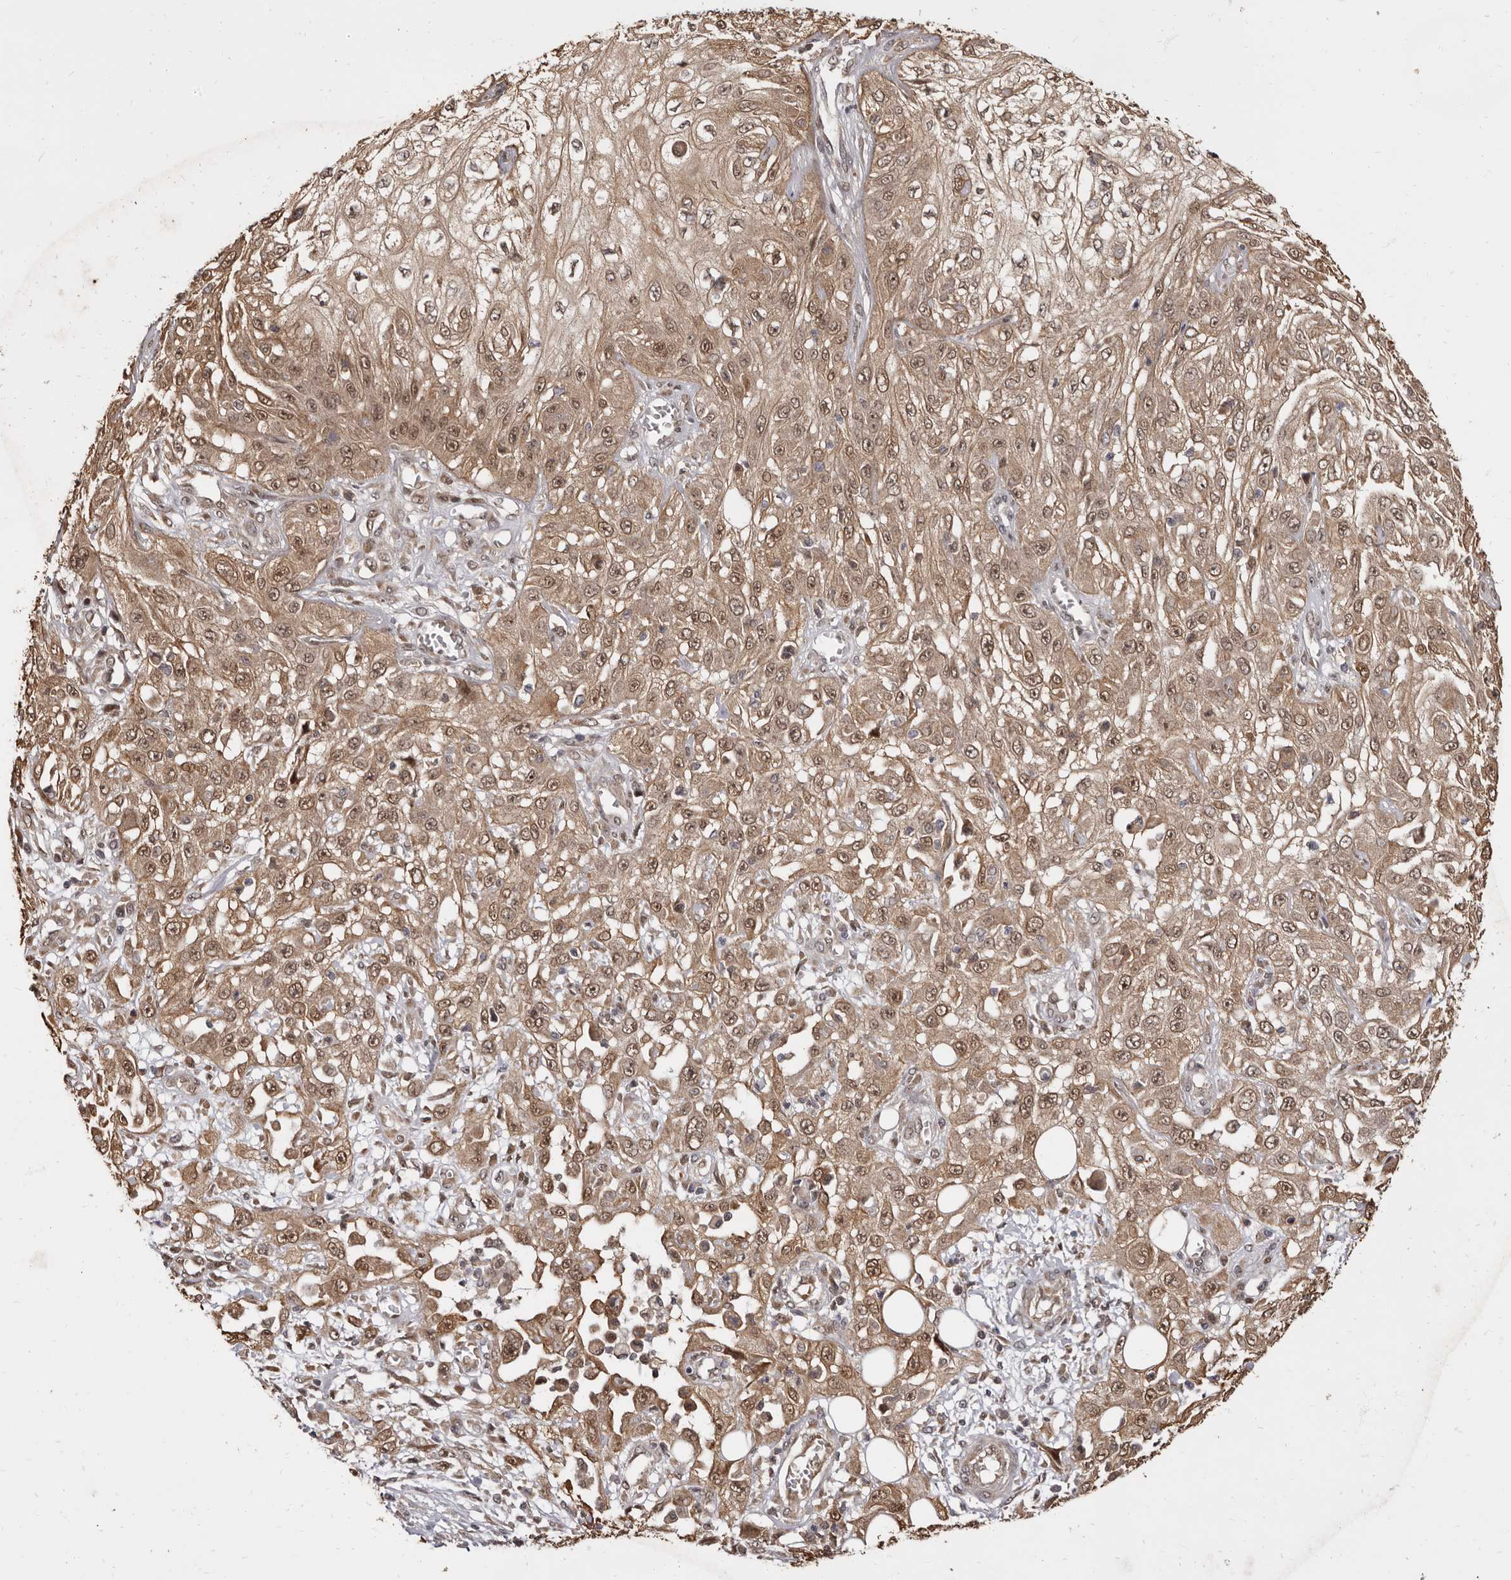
{"staining": {"intensity": "moderate", "quantity": ">75%", "location": "cytoplasmic/membranous,nuclear"}, "tissue": "skin cancer", "cell_type": "Tumor cells", "image_type": "cancer", "snomed": [{"axis": "morphology", "description": "Squamous cell carcinoma, NOS"}, {"axis": "morphology", "description": "Squamous cell carcinoma, metastatic, NOS"}, {"axis": "topography", "description": "Skin"}, {"axis": "topography", "description": "Lymph node"}], "caption": "This photomicrograph demonstrates skin cancer stained with IHC to label a protein in brown. The cytoplasmic/membranous and nuclear of tumor cells show moderate positivity for the protein. Nuclei are counter-stained blue.", "gene": "ZNF326", "patient": {"sex": "male", "age": 75}}